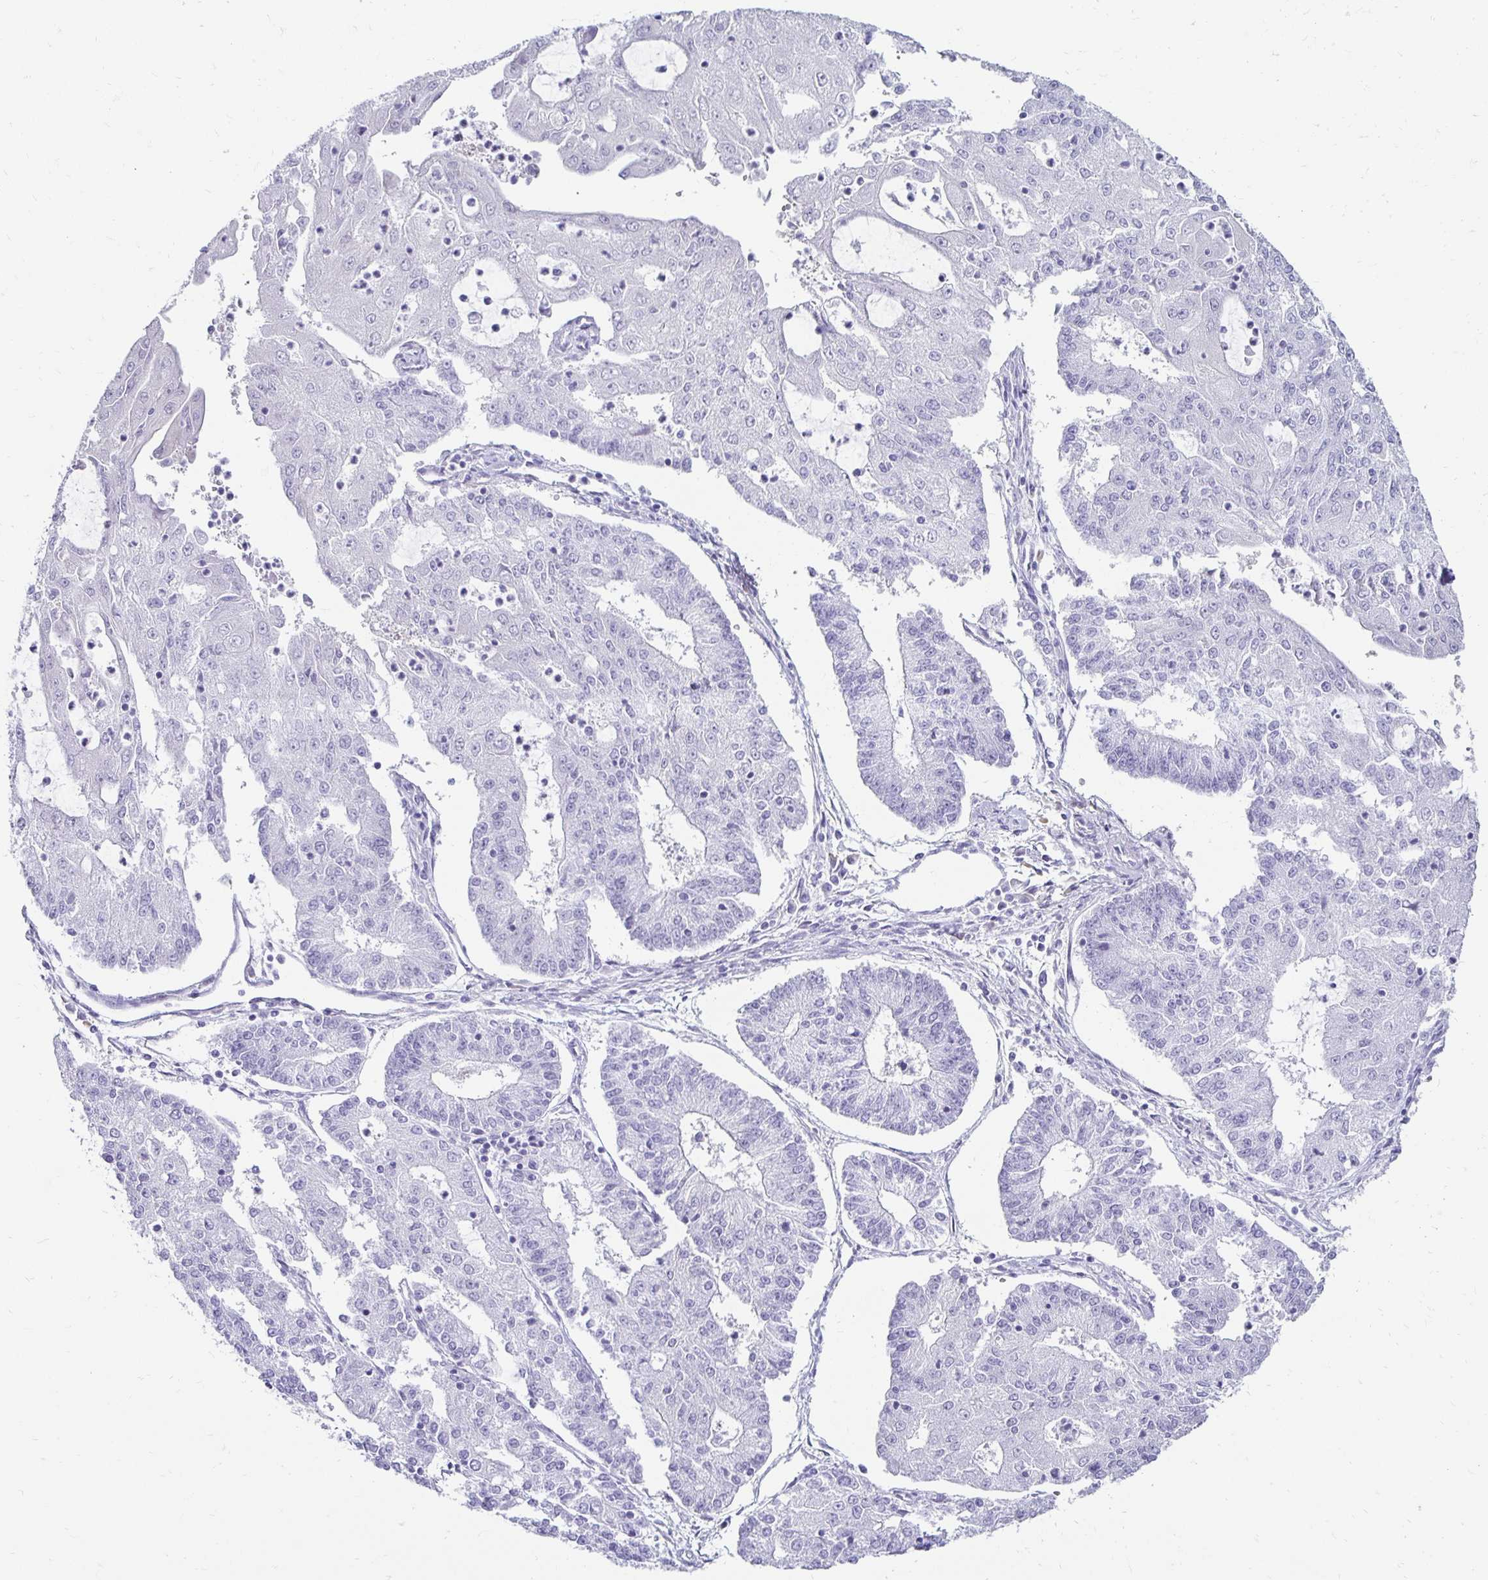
{"staining": {"intensity": "negative", "quantity": "none", "location": "none"}, "tissue": "endometrial cancer", "cell_type": "Tumor cells", "image_type": "cancer", "snomed": [{"axis": "morphology", "description": "Adenocarcinoma, NOS"}, {"axis": "topography", "description": "Endometrium"}], "caption": "Immunohistochemistry (IHC) of adenocarcinoma (endometrial) displays no expression in tumor cells. (DAB immunohistochemistry (IHC) with hematoxylin counter stain).", "gene": "CST6", "patient": {"sex": "female", "age": 56}}